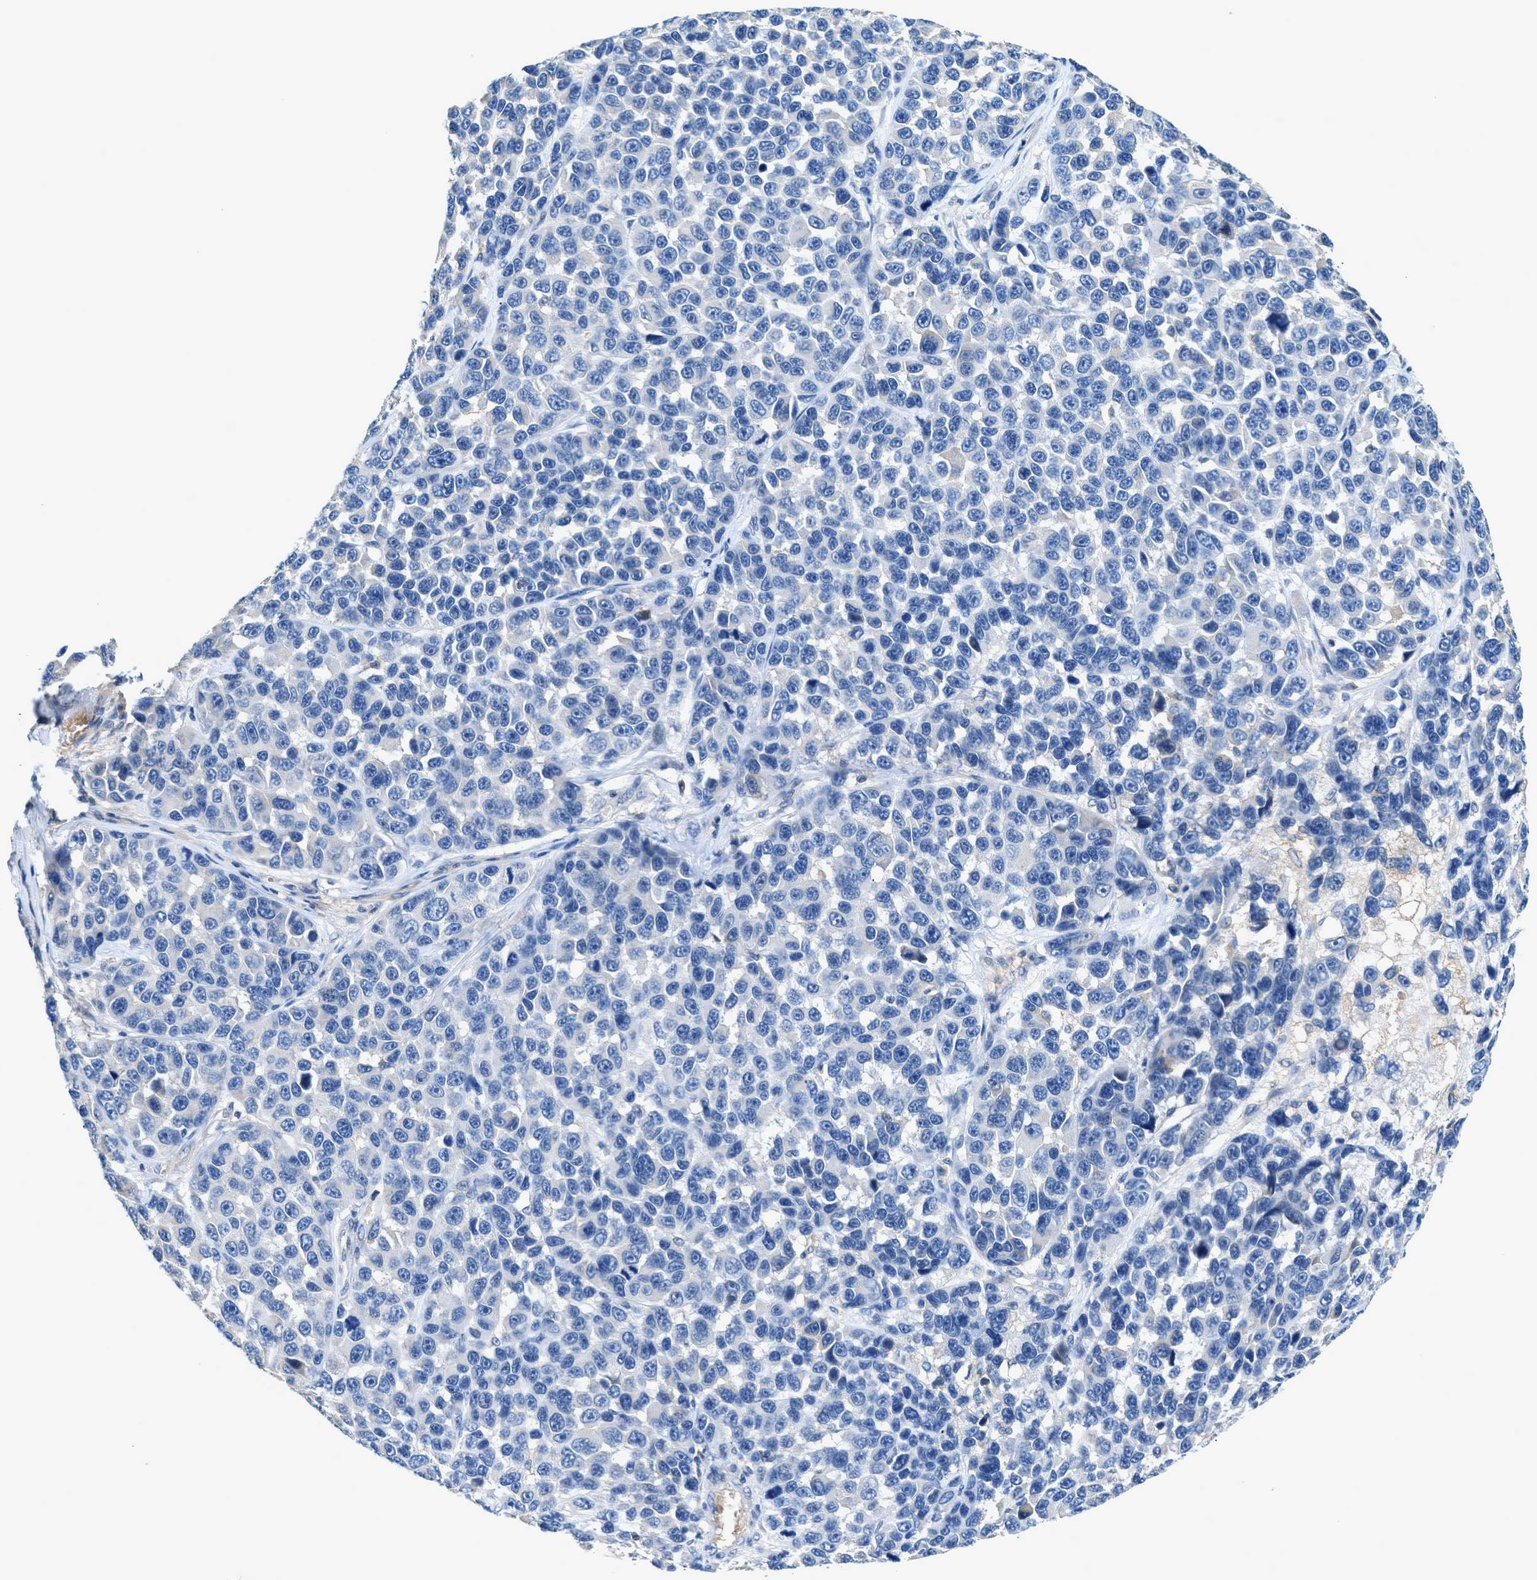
{"staining": {"intensity": "negative", "quantity": "none", "location": "none"}, "tissue": "melanoma", "cell_type": "Tumor cells", "image_type": "cancer", "snomed": [{"axis": "morphology", "description": "Malignant melanoma, NOS"}, {"axis": "topography", "description": "Skin"}], "caption": "Malignant melanoma was stained to show a protein in brown. There is no significant expression in tumor cells.", "gene": "RWDD2B", "patient": {"sex": "male", "age": 53}}